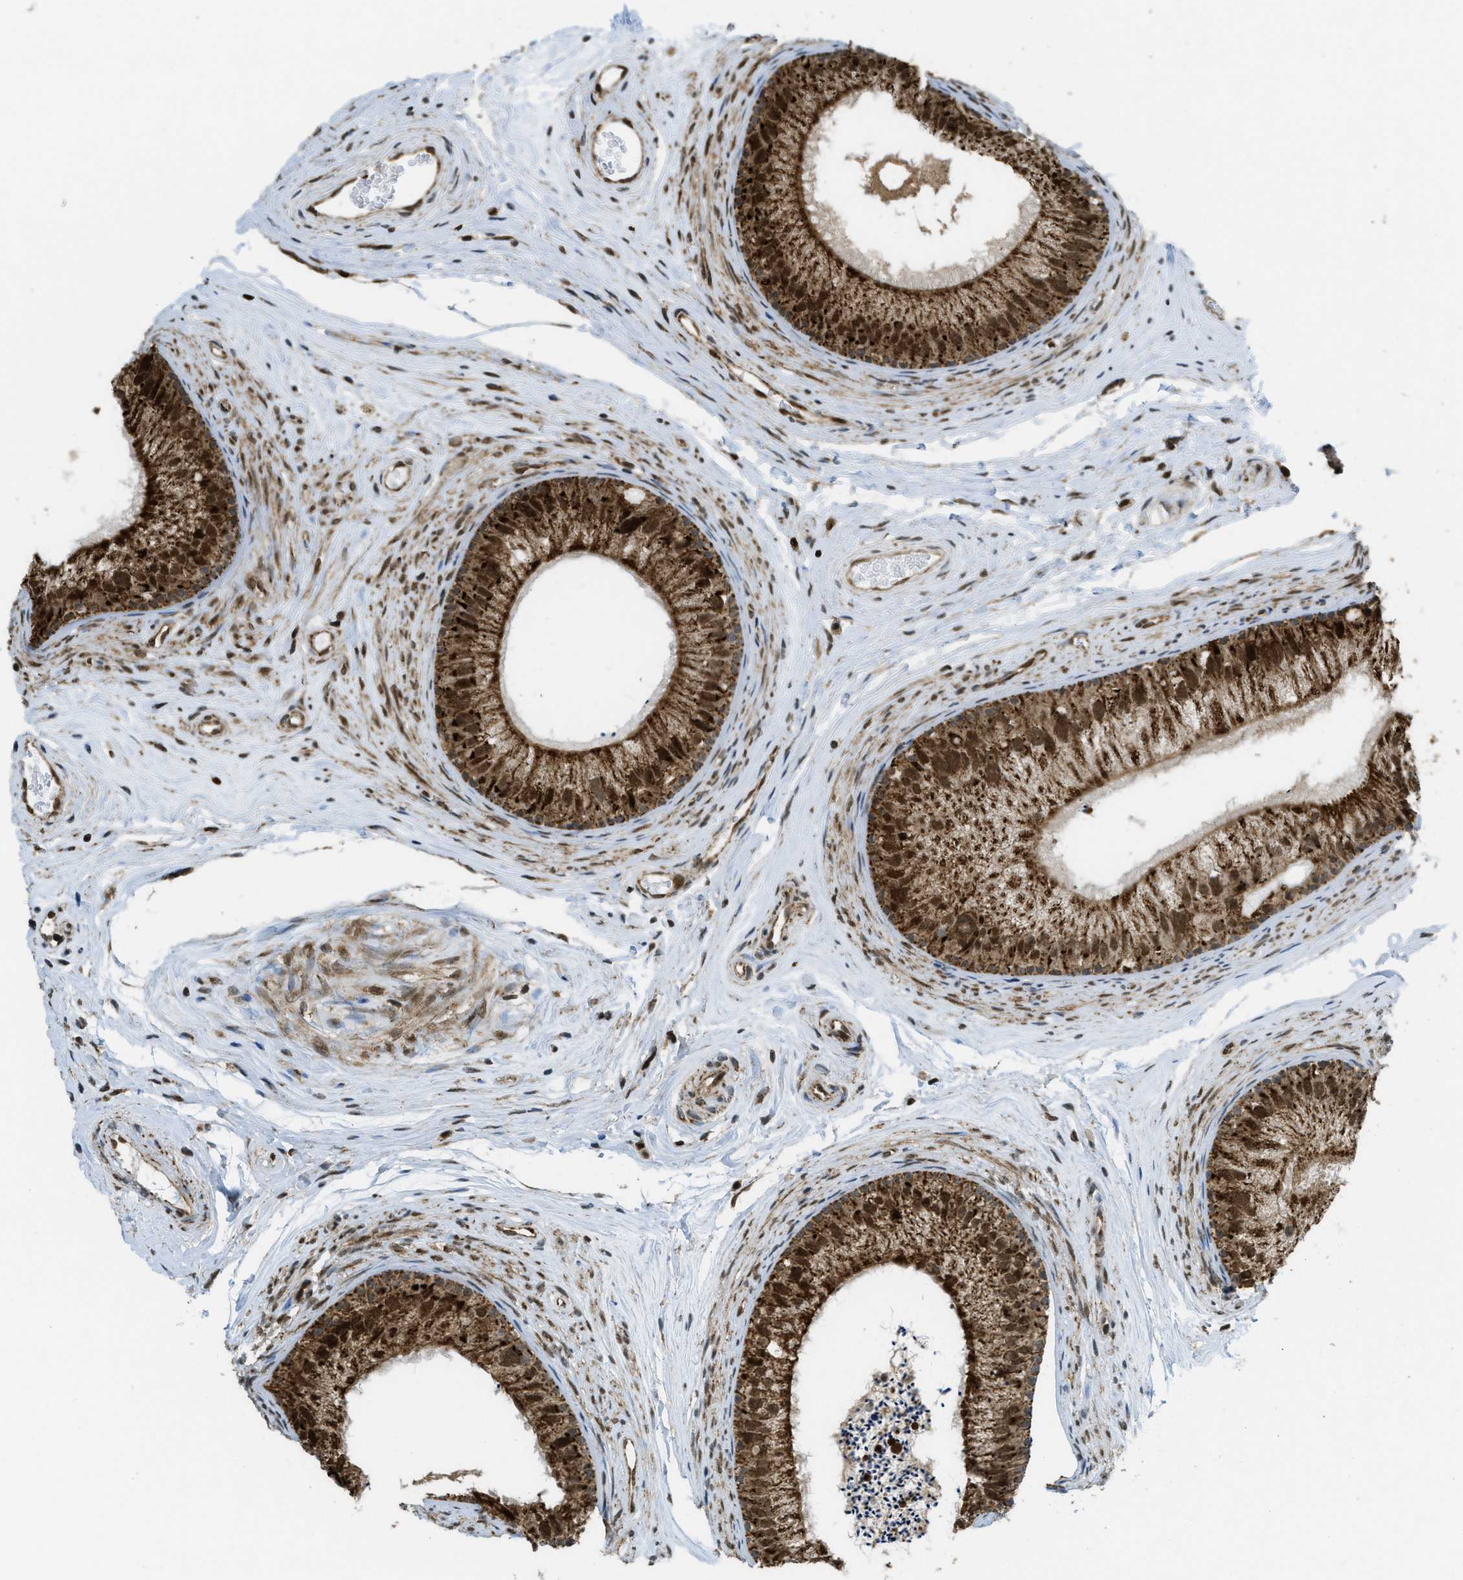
{"staining": {"intensity": "strong", "quantity": ">75%", "location": "cytoplasmic/membranous,nuclear"}, "tissue": "epididymis", "cell_type": "Glandular cells", "image_type": "normal", "snomed": [{"axis": "morphology", "description": "Normal tissue, NOS"}, {"axis": "topography", "description": "Epididymis"}], "caption": "Immunohistochemistry of unremarkable epididymis demonstrates high levels of strong cytoplasmic/membranous,nuclear staining in approximately >75% of glandular cells.", "gene": "TNPO1", "patient": {"sex": "male", "age": 56}}